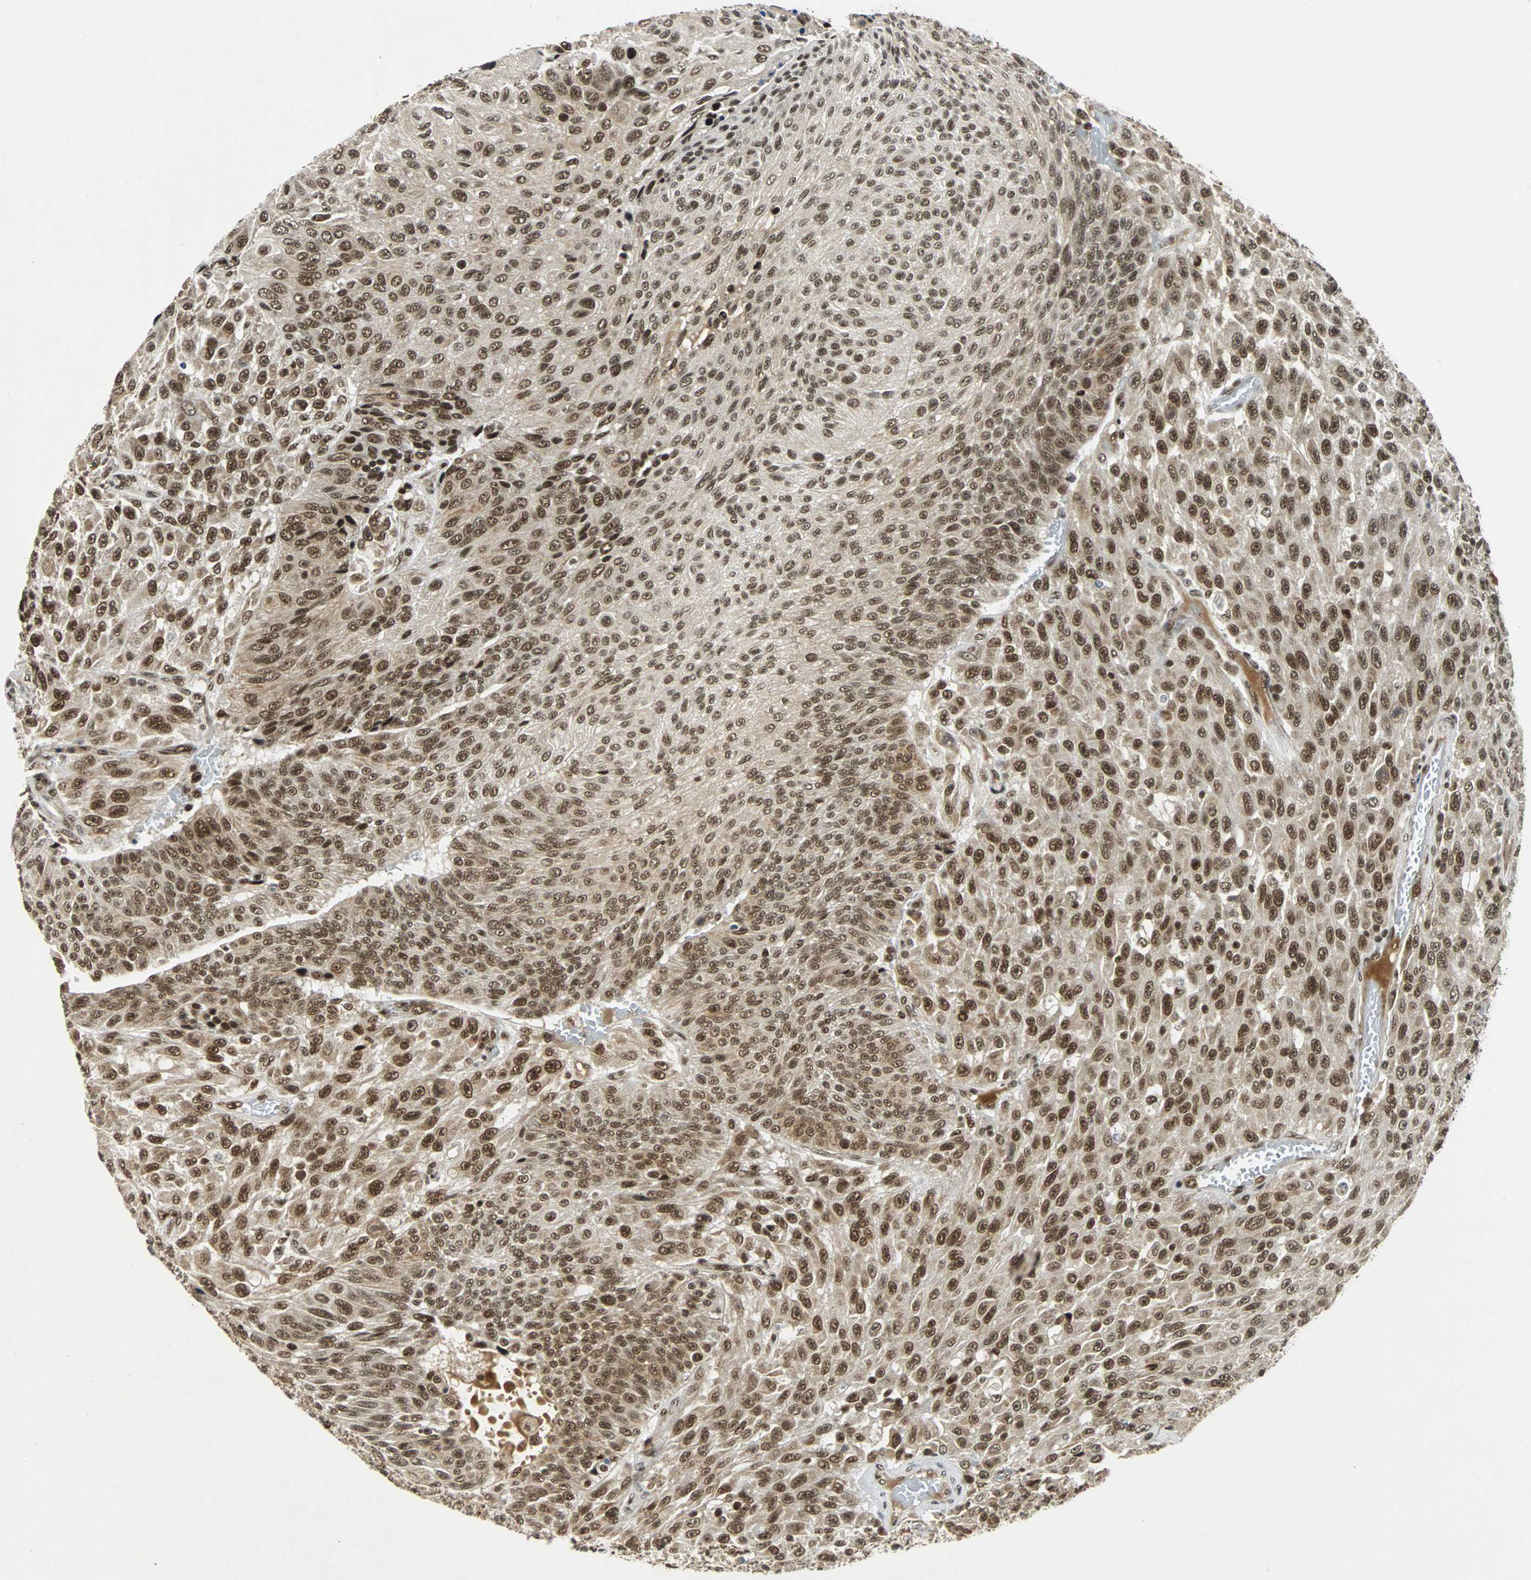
{"staining": {"intensity": "strong", "quantity": ">75%", "location": "nuclear"}, "tissue": "urothelial cancer", "cell_type": "Tumor cells", "image_type": "cancer", "snomed": [{"axis": "morphology", "description": "Urothelial carcinoma, High grade"}, {"axis": "topography", "description": "Urinary bladder"}], "caption": "Immunohistochemical staining of urothelial cancer reveals strong nuclear protein staining in about >75% of tumor cells.", "gene": "TAF5", "patient": {"sex": "male", "age": 66}}